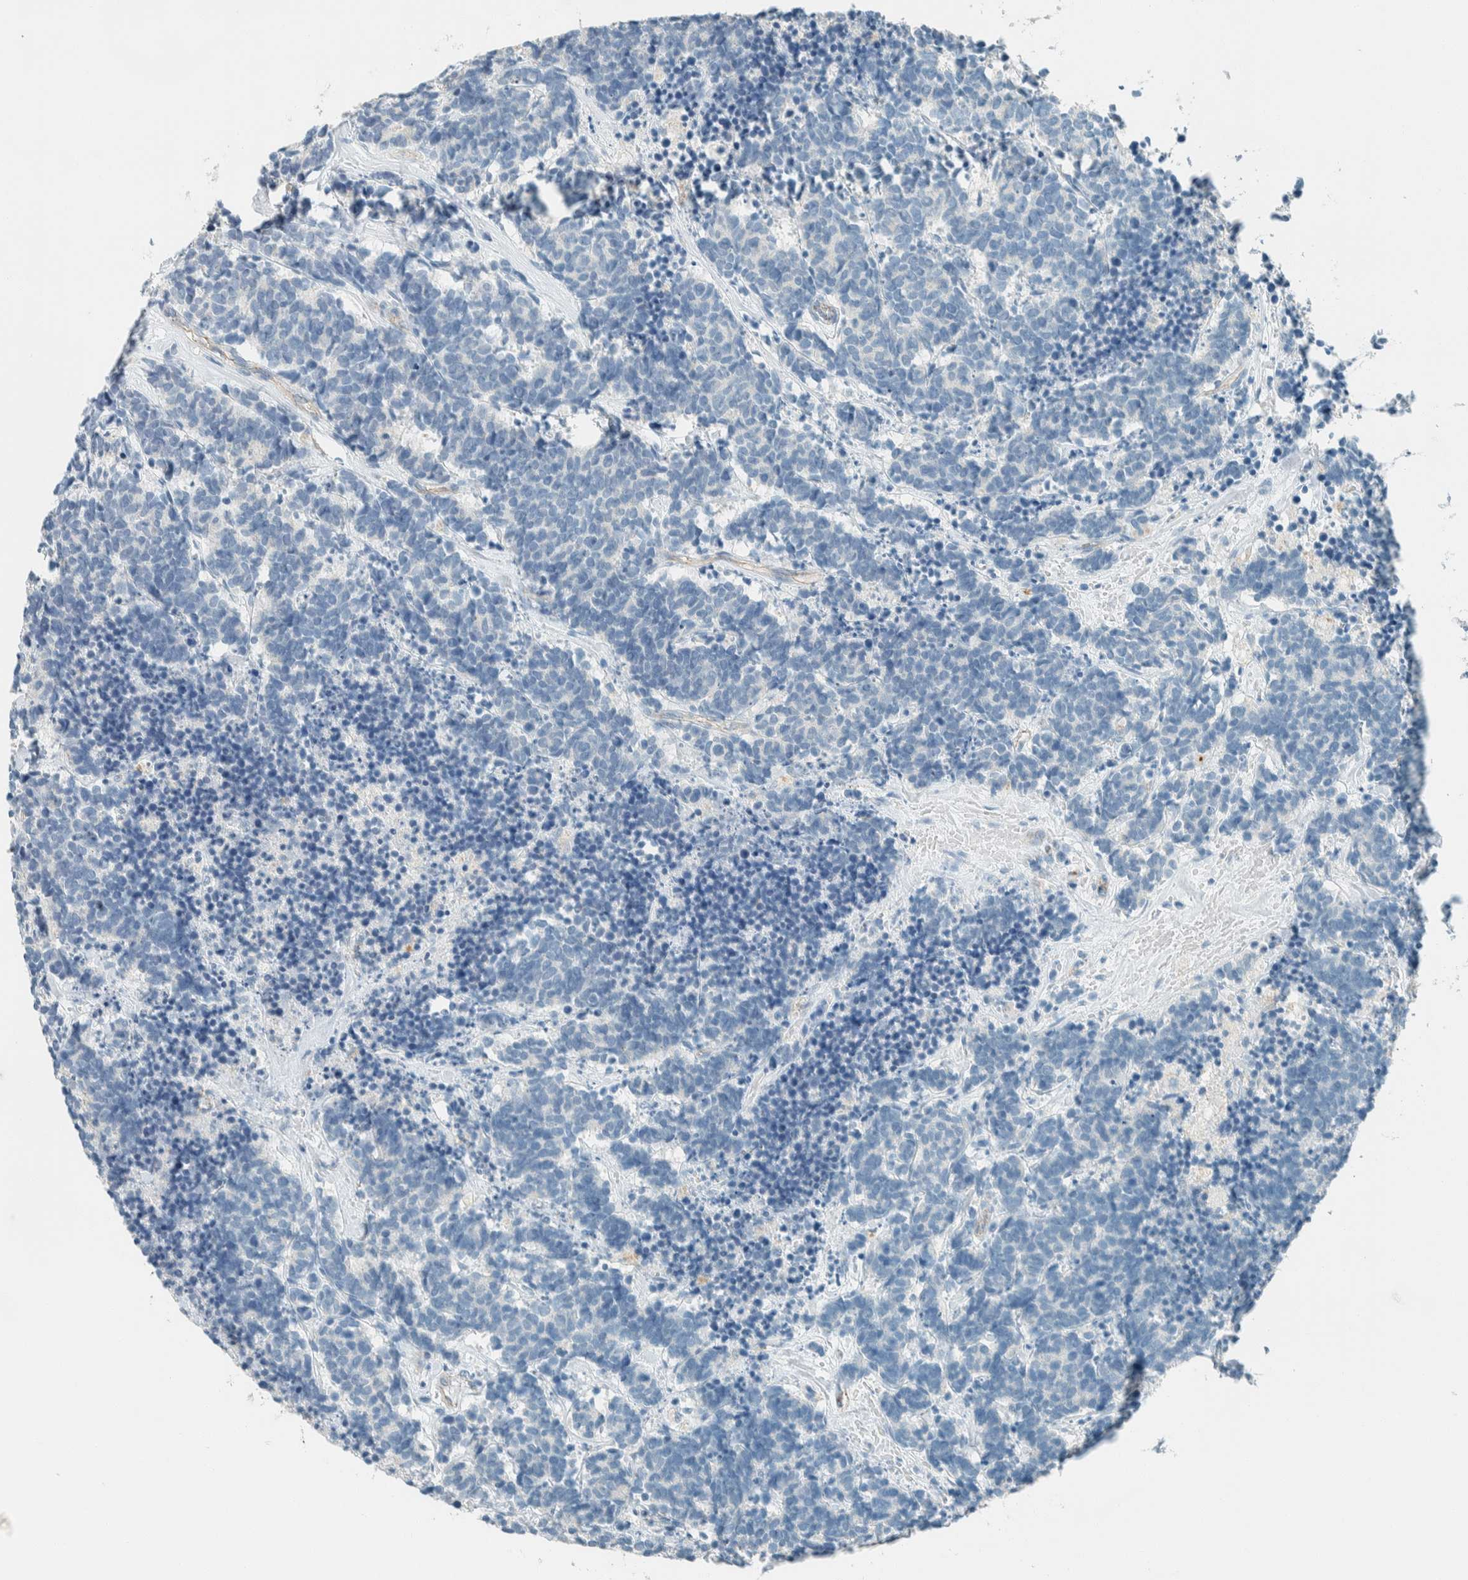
{"staining": {"intensity": "negative", "quantity": "none", "location": "none"}, "tissue": "carcinoid", "cell_type": "Tumor cells", "image_type": "cancer", "snomed": [{"axis": "morphology", "description": "Carcinoma, NOS"}, {"axis": "morphology", "description": "Carcinoid, malignant, NOS"}, {"axis": "topography", "description": "Urinary bladder"}], "caption": "There is no significant staining in tumor cells of carcinoid (malignant). (DAB immunohistochemistry (IHC) visualized using brightfield microscopy, high magnification).", "gene": "SLFN12", "patient": {"sex": "male", "age": 57}}